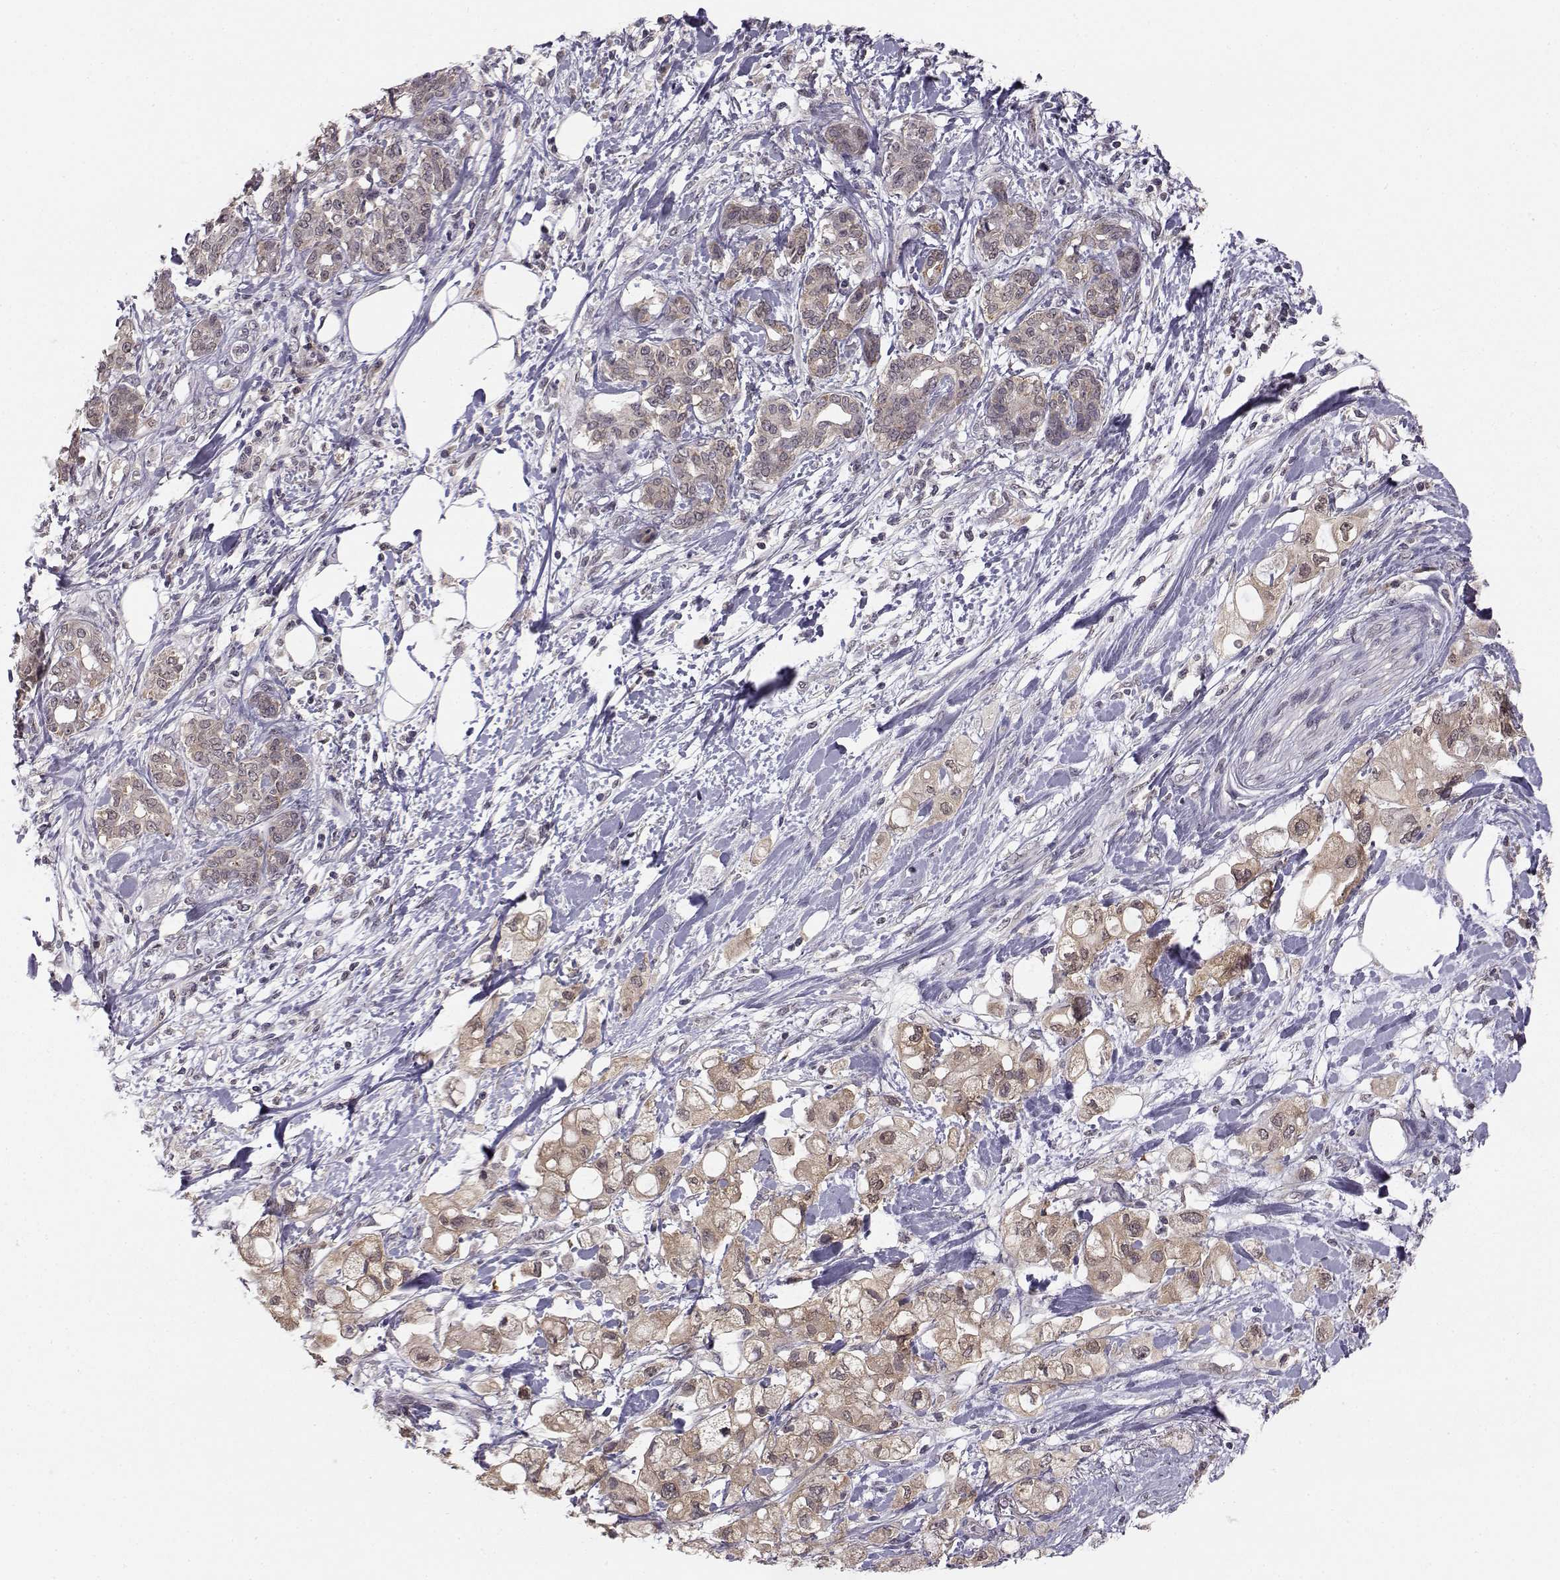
{"staining": {"intensity": "moderate", "quantity": ">75%", "location": "cytoplasmic/membranous"}, "tissue": "pancreatic cancer", "cell_type": "Tumor cells", "image_type": "cancer", "snomed": [{"axis": "morphology", "description": "Adenocarcinoma, NOS"}, {"axis": "topography", "description": "Pancreas"}], "caption": "An immunohistochemistry image of neoplastic tissue is shown. Protein staining in brown highlights moderate cytoplasmic/membranous positivity in adenocarcinoma (pancreatic) within tumor cells.", "gene": "KIF13B", "patient": {"sex": "female", "age": 56}}